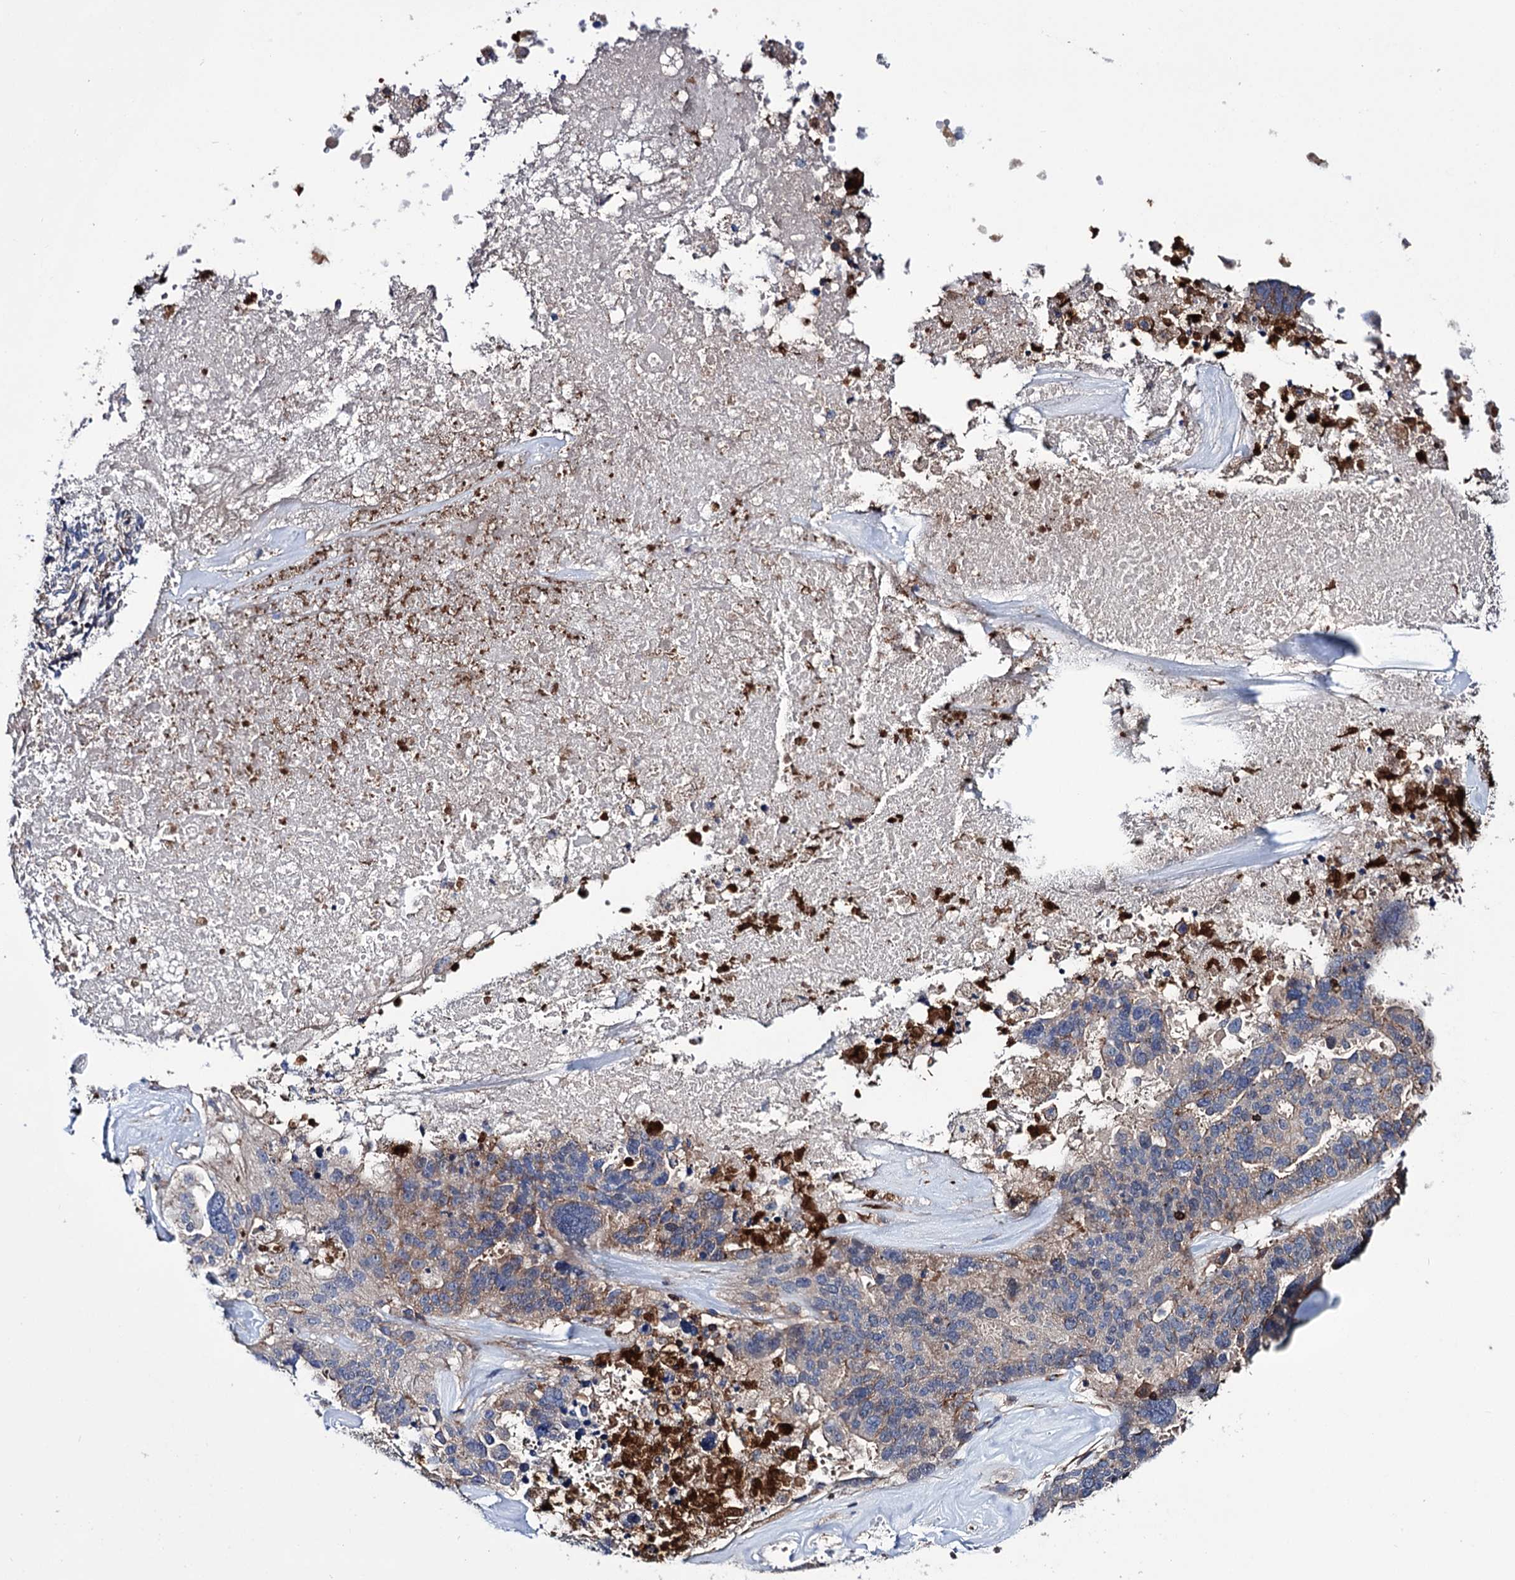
{"staining": {"intensity": "weak", "quantity": "<25%", "location": "cytoplasmic/membranous"}, "tissue": "ovarian cancer", "cell_type": "Tumor cells", "image_type": "cancer", "snomed": [{"axis": "morphology", "description": "Cystadenocarcinoma, serous, NOS"}, {"axis": "topography", "description": "Ovary"}], "caption": "Tumor cells show no significant positivity in ovarian cancer (serous cystadenocarcinoma).", "gene": "DEF6", "patient": {"sex": "female", "age": 59}}